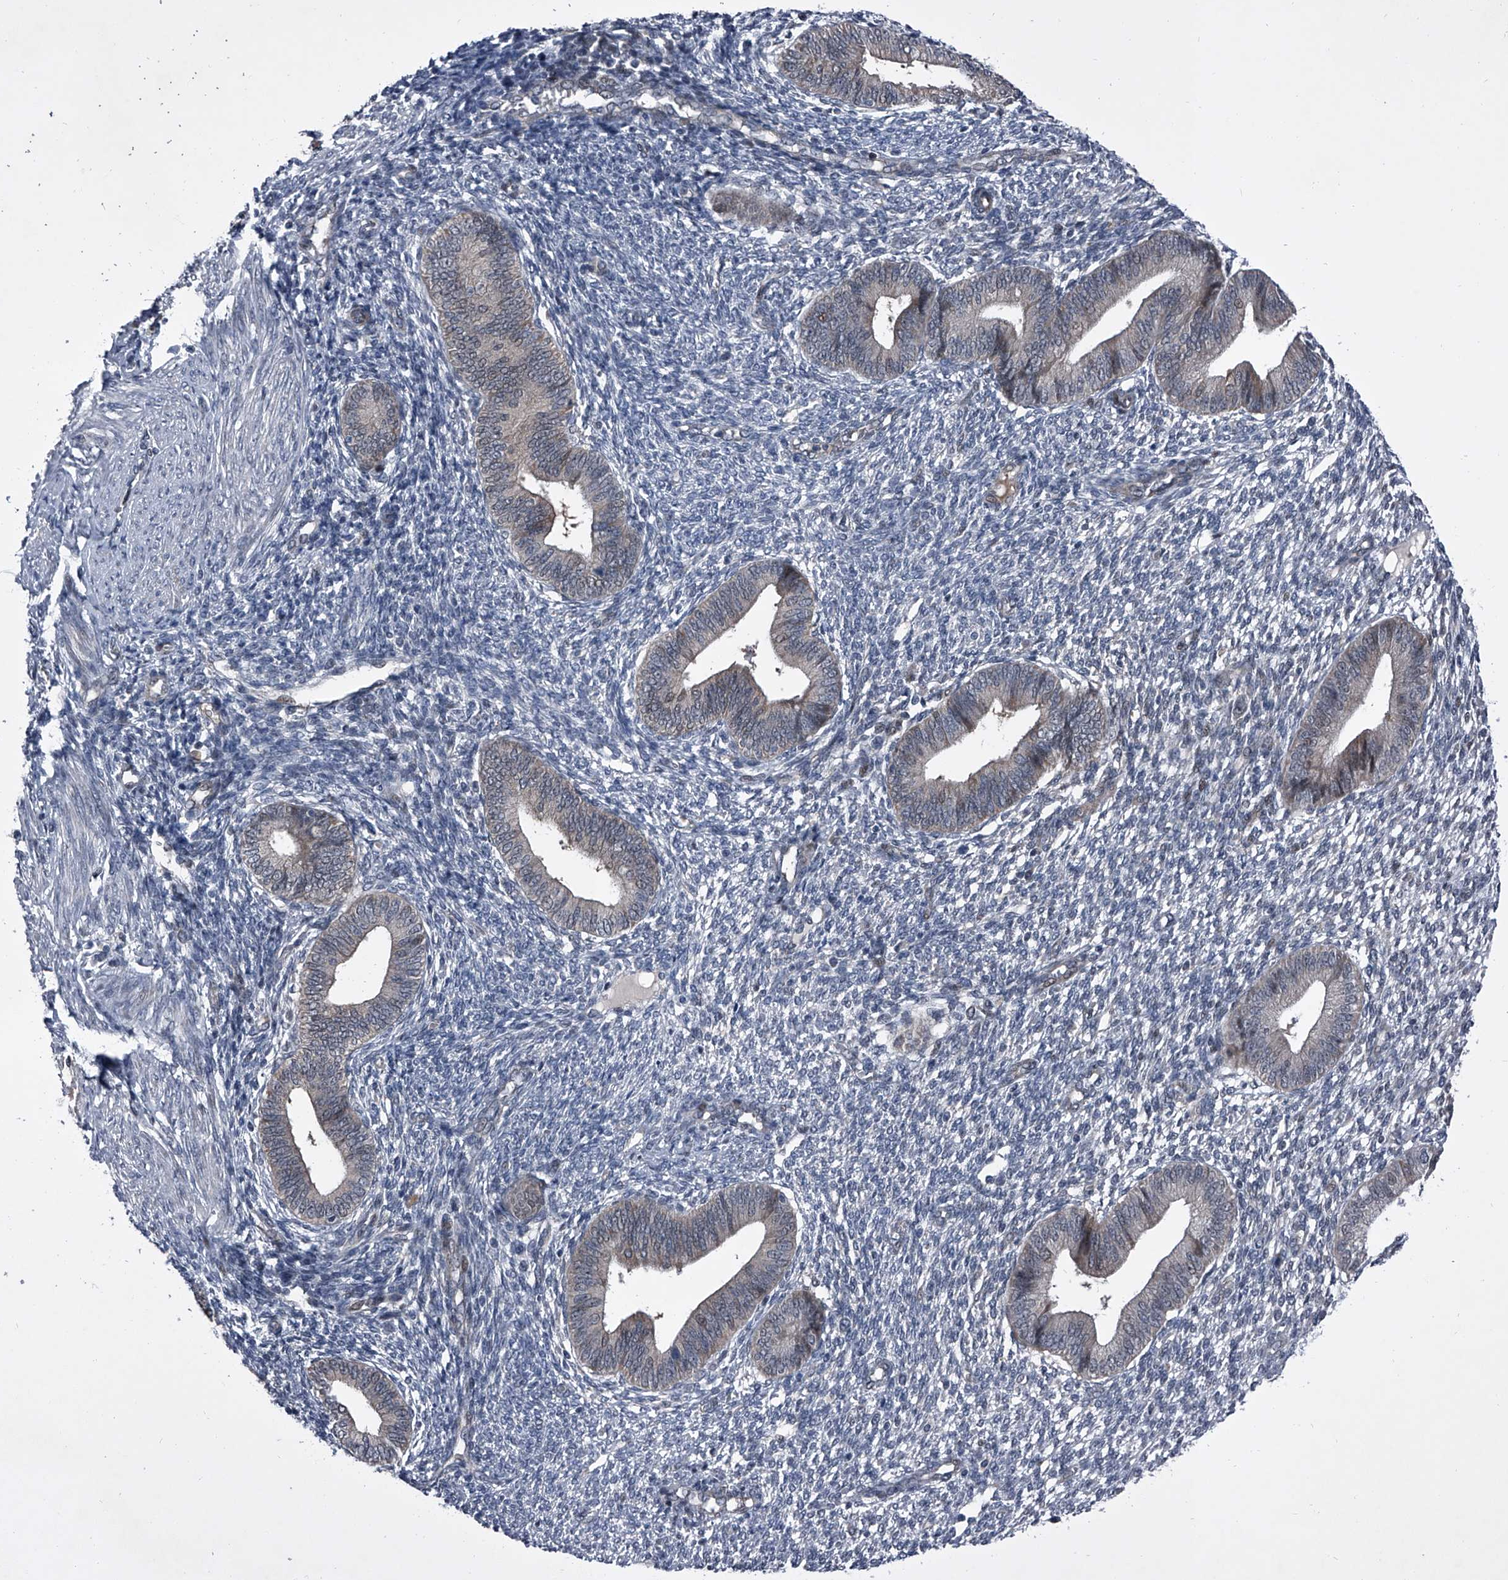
{"staining": {"intensity": "negative", "quantity": "none", "location": "none"}, "tissue": "endometrium", "cell_type": "Cells in endometrial stroma", "image_type": "normal", "snomed": [{"axis": "morphology", "description": "Normal tissue, NOS"}, {"axis": "topography", "description": "Endometrium"}], "caption": "IHC photomicrograph of normal endometrium: endometrium stained with DAB (3,3'-diaminobenzidine) reveals no significant protein positivity in cells in endometrial stroma. The staining is performed using DAB (3,3'-diaminobenzidine) brown chromogen with nuclei counter-stained in using hematoxylin.", "gene": "ELK4", "patient": {"sex": "female", "age": 46}}